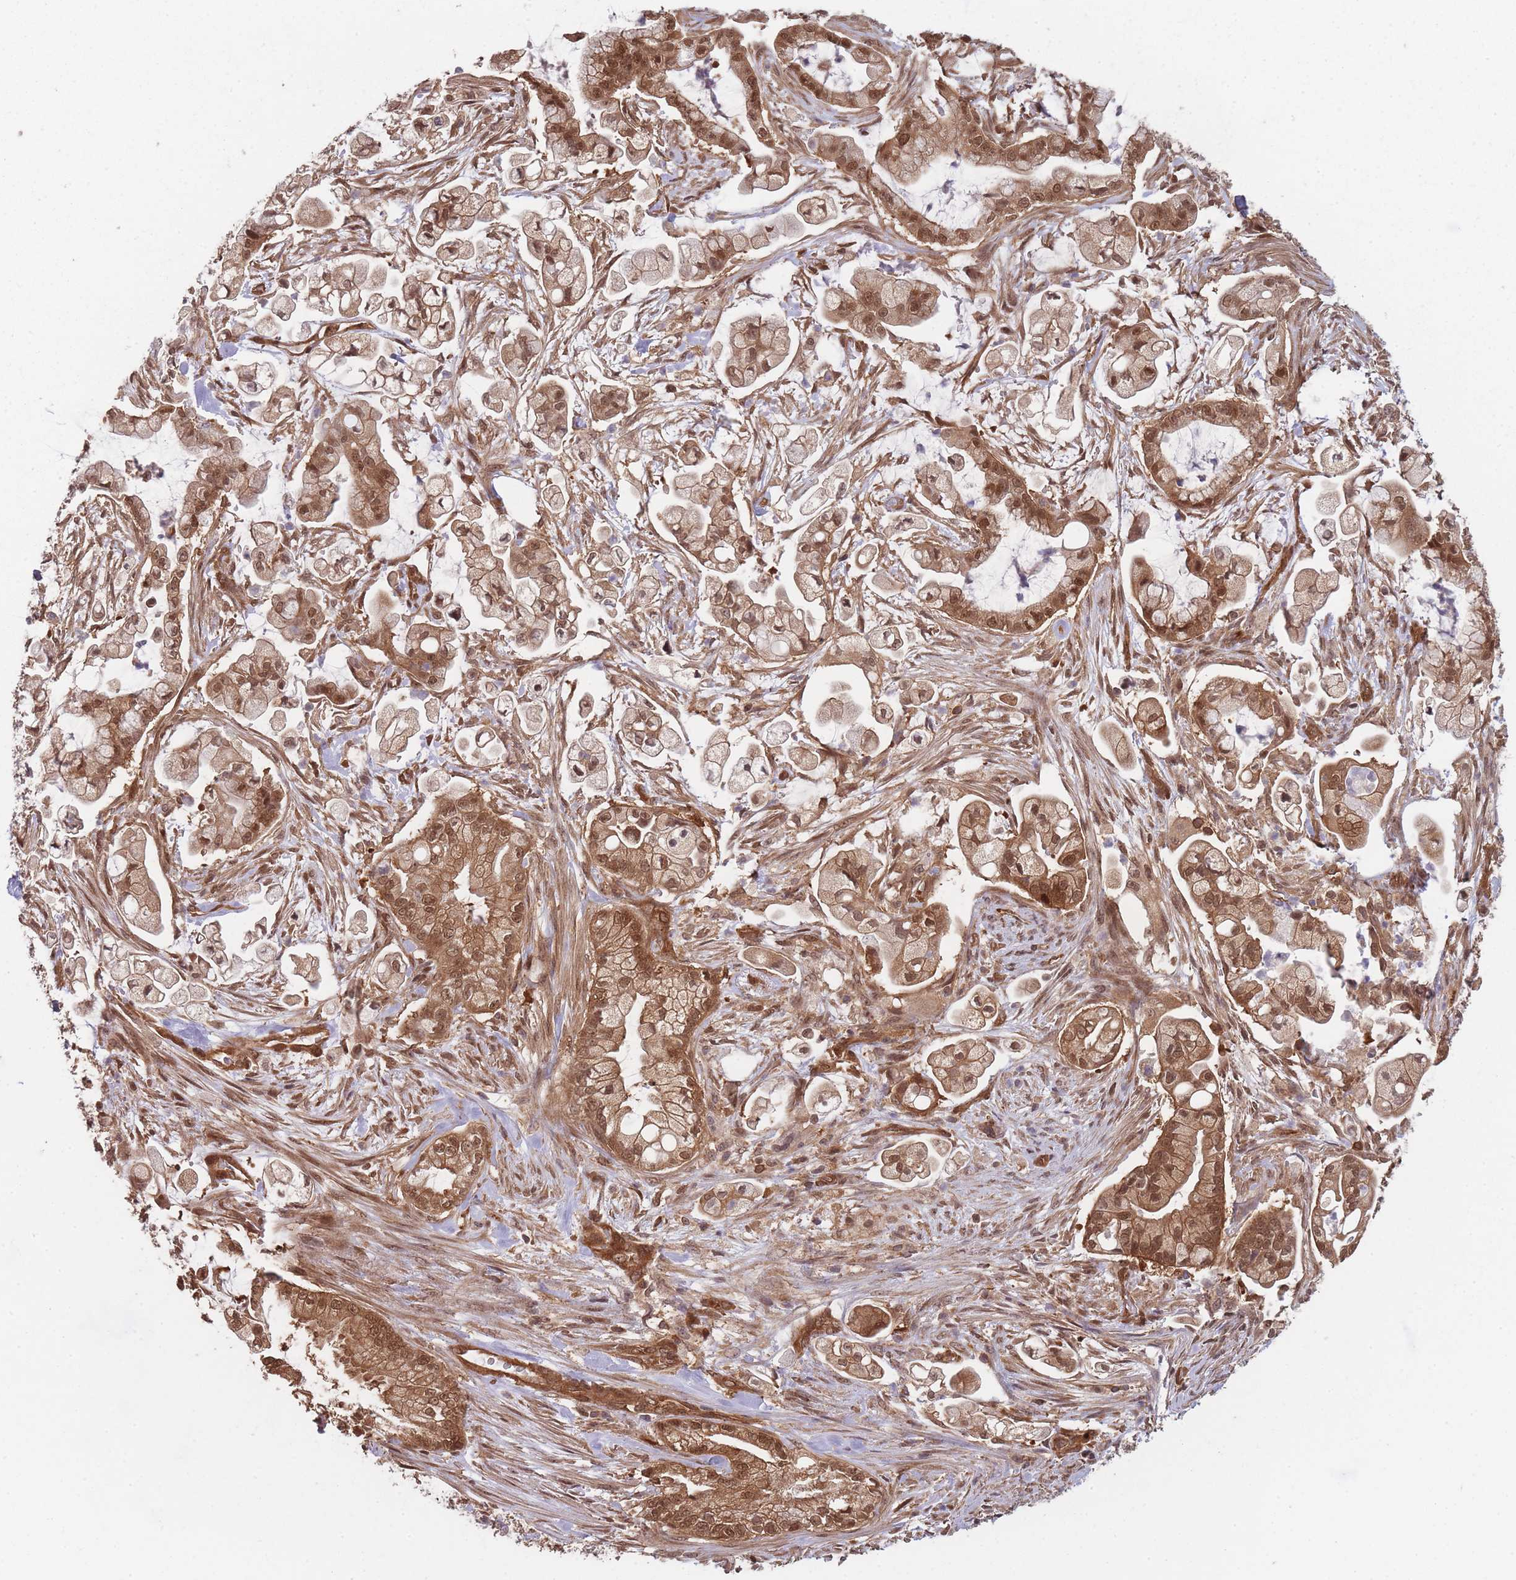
{"staining": {"intensity": "moderate", "quantity": ">75%", "location": "cytoplasmic/membranous,nuclear"}, "tissue": "pancreatic cancer", "cell_type": "Tumor cells", "image_type": "cancer", "snomed": [{"axis": "morphology", "description": "Adenocarcinoma, NOS"}, {"axis": "topography", "description": "Pancreas"}], "caption": "Moderate cytoplasmic/membranous and nuclear staining is present in about >75% of tumor cells in pancreatic cancer.", "gene": "PPP6R3", "patient": {"sex": "female", "age": 69}}